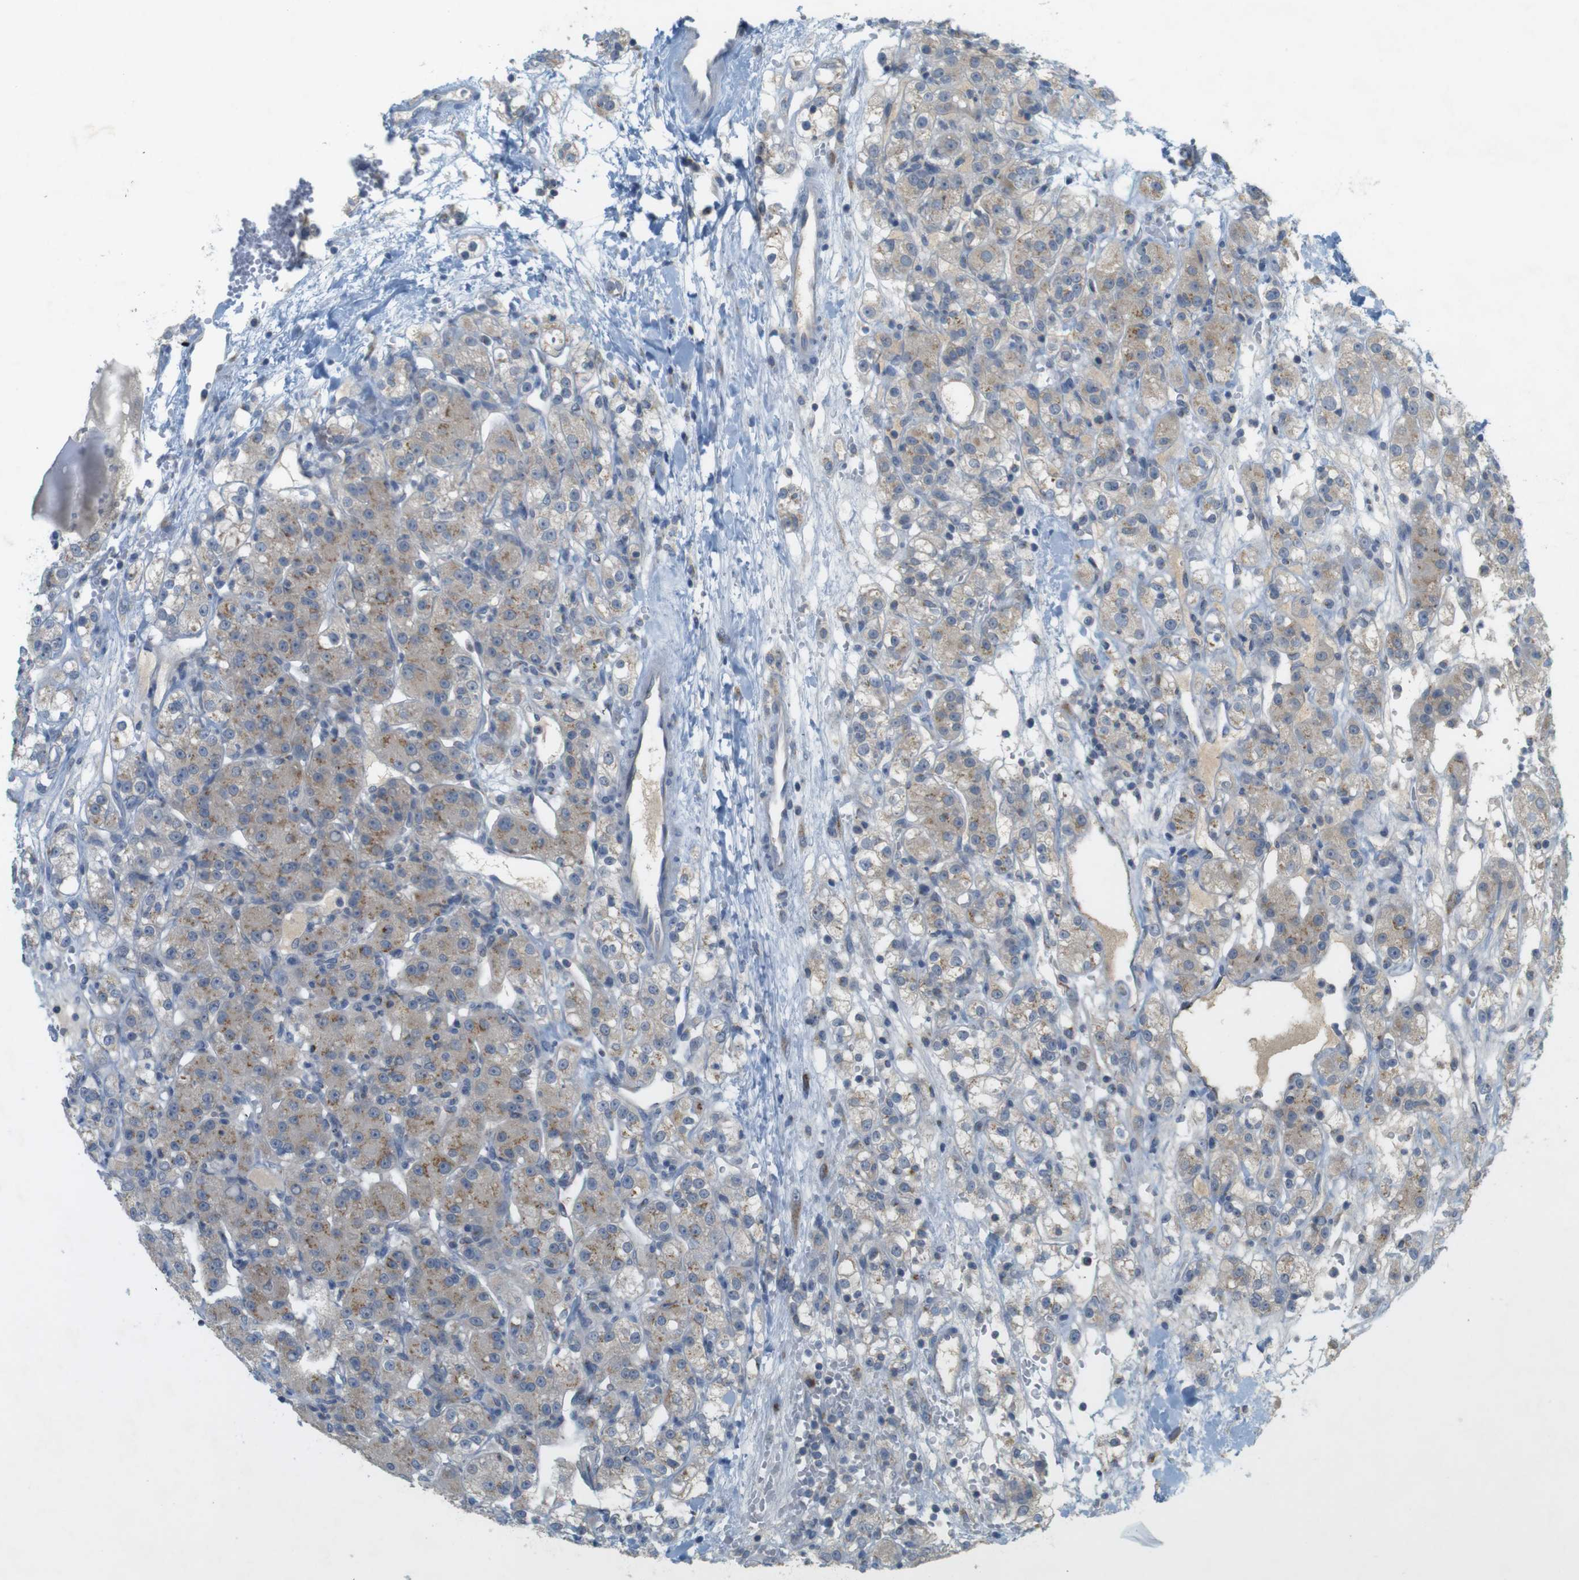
{"staining": {"intensity": "moderate", "quantity": "25%-75%", "location": "cytoplasmic/membranous"}, "tissue": "renal cancer", "cell_type": "Tumor cells", "image_type": "cancer", "snomed": [{"axis": "morphology", "description": "Normal tissue, NOS"}, {"axis": "morphology", "description": "Adenocarcinoma, NOS"}, {"axis": "topography", "description": "Kidney"}], "caption": "Immunohistochemical staining of human renal cancer (adenocarcinoma) shows medium levels of moderate cytoplasmic/membranous positivity in about 25%-75% of tumor cells. (Brightfield microscopy of DAB IHC at high magnification).", "gene": "YIPF3", "patient": {"sex": "male", "age": 61}}